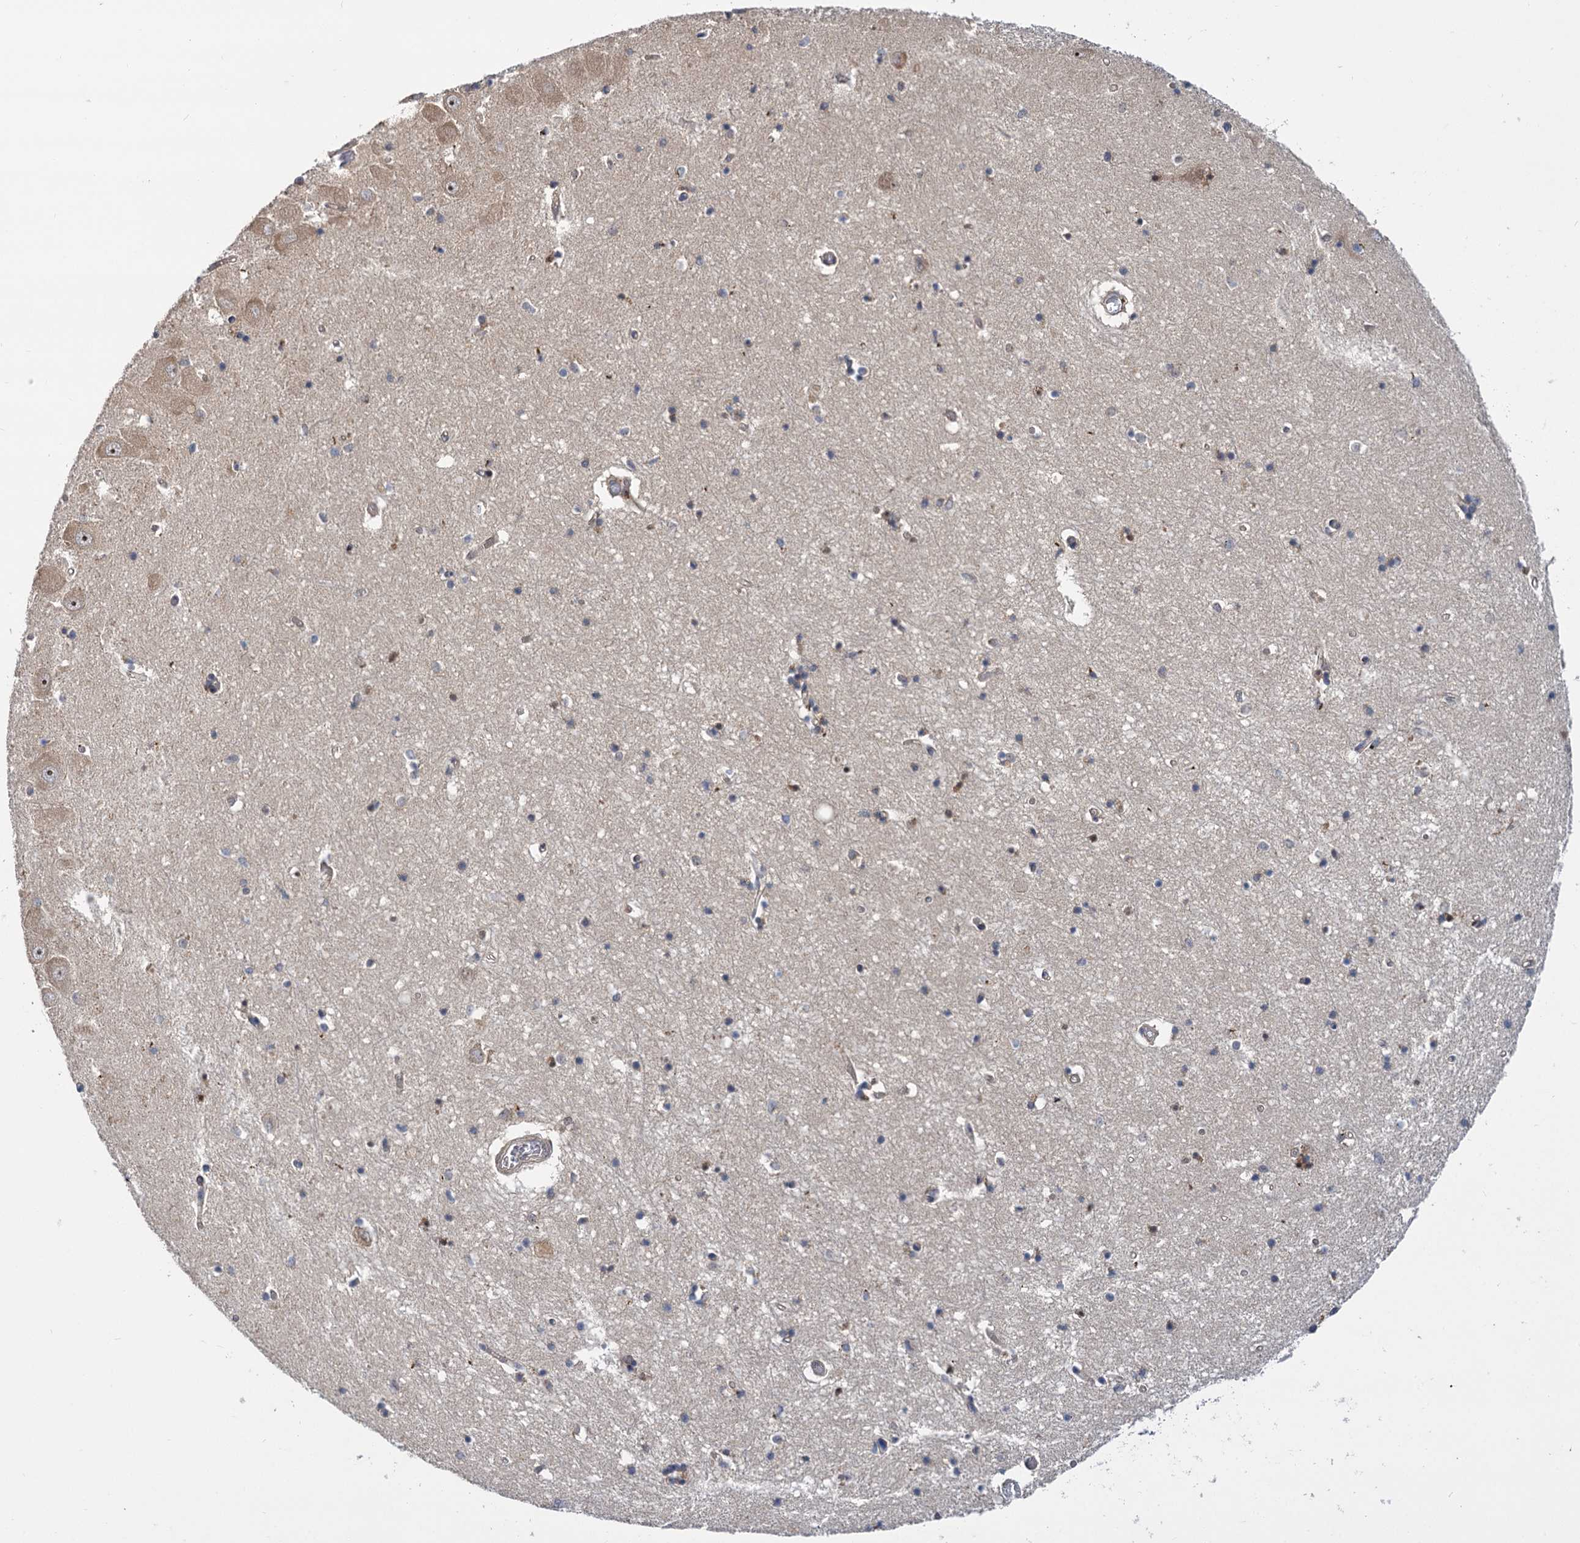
{"staining": {"intensity": "negative", "quantity": "none", "location": "none"}, "tissue": "hippocampus", "cell_type": "Glial cells", "image_type": "normal", "snomed": [{"axis": "morphology", "description": "Normal tissue, NOS"}, {"axis": "topography", "description": "Hippocampus"}], "caption": "This is an immunohistochemistry micrograph of benign human hippocampus. There is no positivity in glial cells.", "gene": "GAL3ST4", "patient": {"sex": "male", "age": 70}}